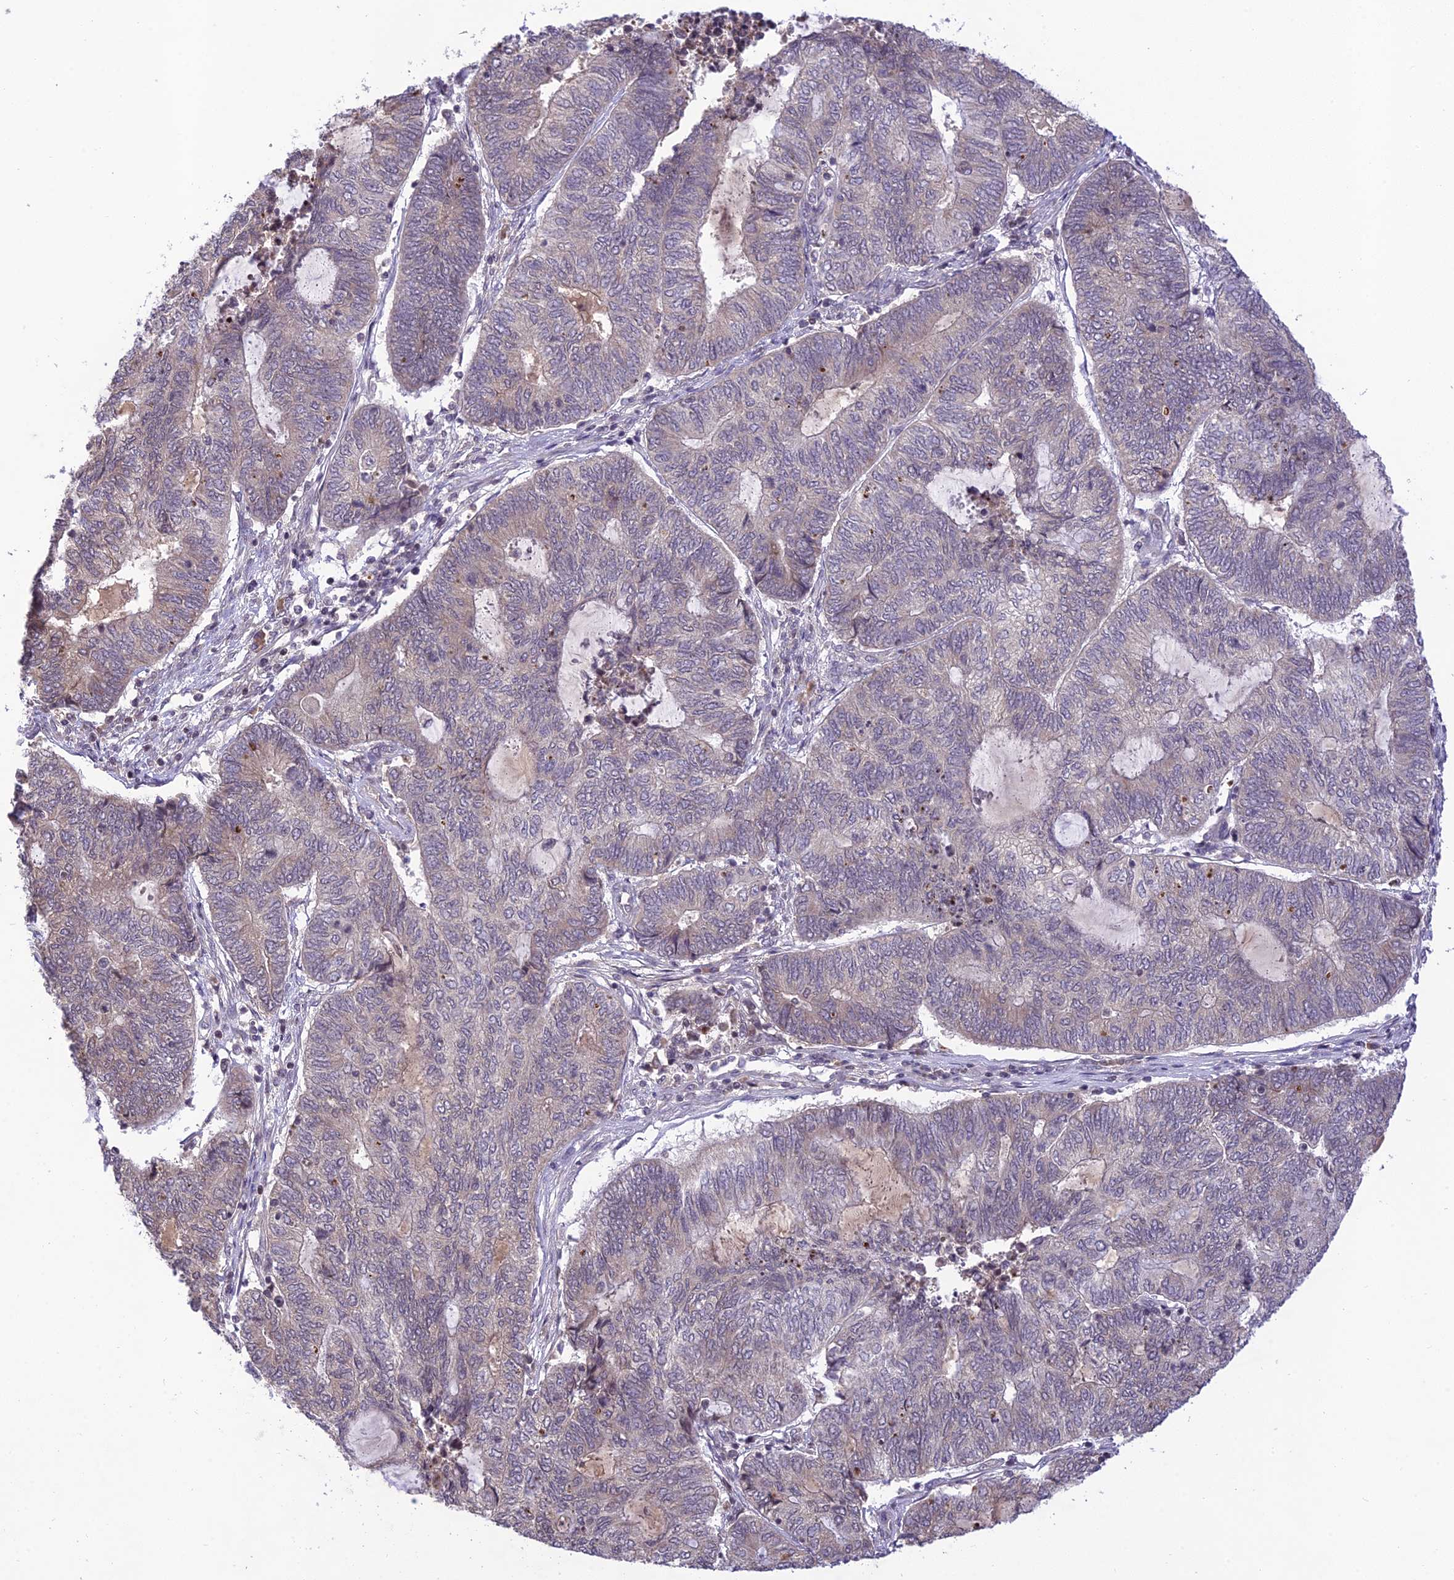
{"staining": {"intensity": "weak", "quantity": "<25%", "location": "cytoplasmic/membranous"}, "tissue": "endometrial cancer", "cell_type": "Tumor cells", "image_type": "cancer", "snomed": [{"axis": "morphology", "description": "Adenocarcinoma, NOS"}, {"axis": "topography", "description": "Uterus"}, {"axis": "topography", "description": "Endometrium"}], "caption": "Immunohistochemical staining of human endometrial cancer reveals no significant staining in tumor cells. The staining is performed using DAB (3,3'-diaminobenzidine) brown chromogen with nuclei counter-stained in using hematoxylin.", "gene": "TEKT1", "patient": {"sex": "female", "age": 70}}